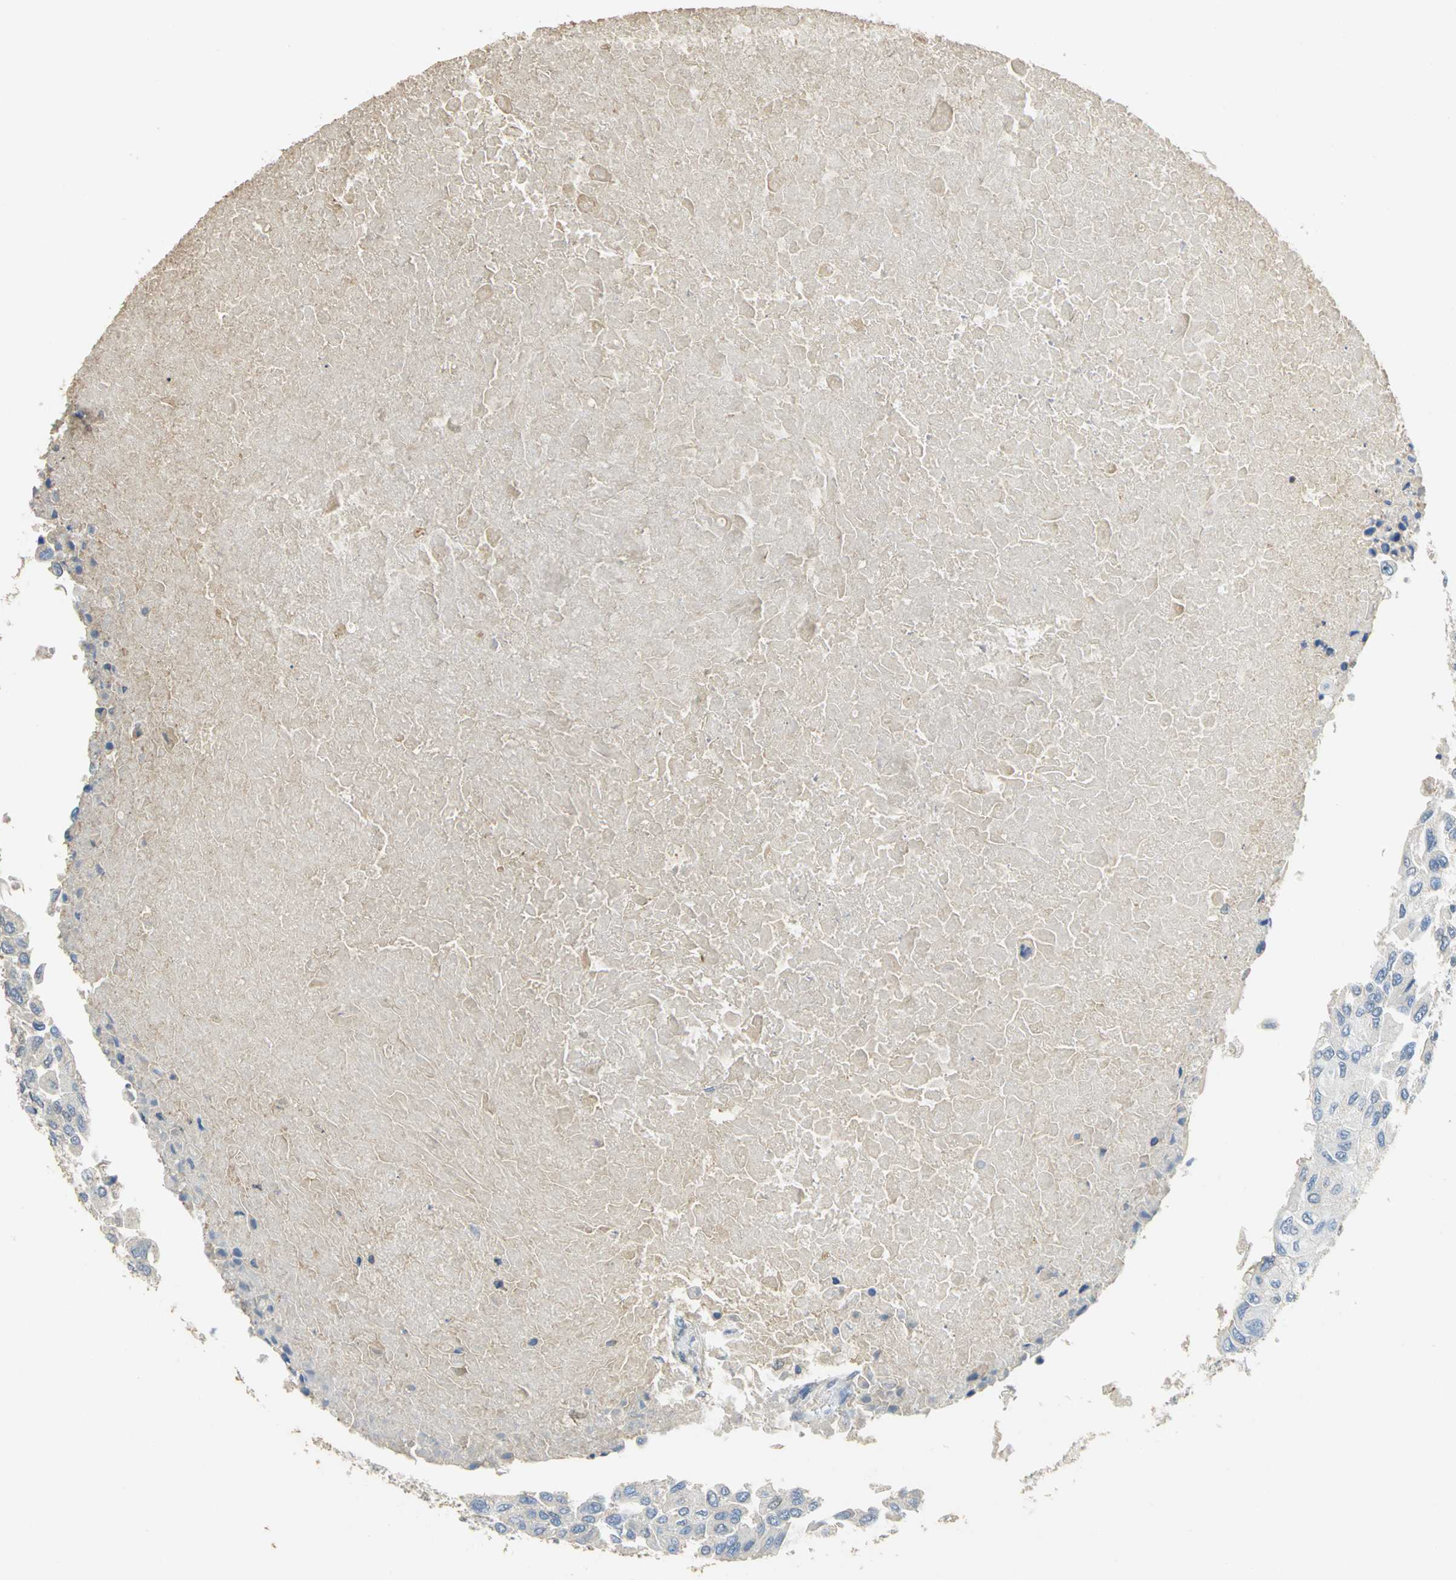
{"staining": {"intensity": "negative", "quantity": "none", "location": "none"}, "tissue": "breast cancer", "cell_type": "Tumor cells", "image_type": "cancer", "snomed": [{"axis": "morphology", "description": "Normal tissue, NOS"}, {"axis": "morphology", "description": "Duct carcinoma"}, {"axis": "topography", "description": "Breast"}], "caption": "This is an immunohistochemistry micrograph of breast cancer (invasive ductal carcinoma). There is no expression in tumor cells.", "gene": "GYG2", "patient": {"sex": "female", "age": 49}}